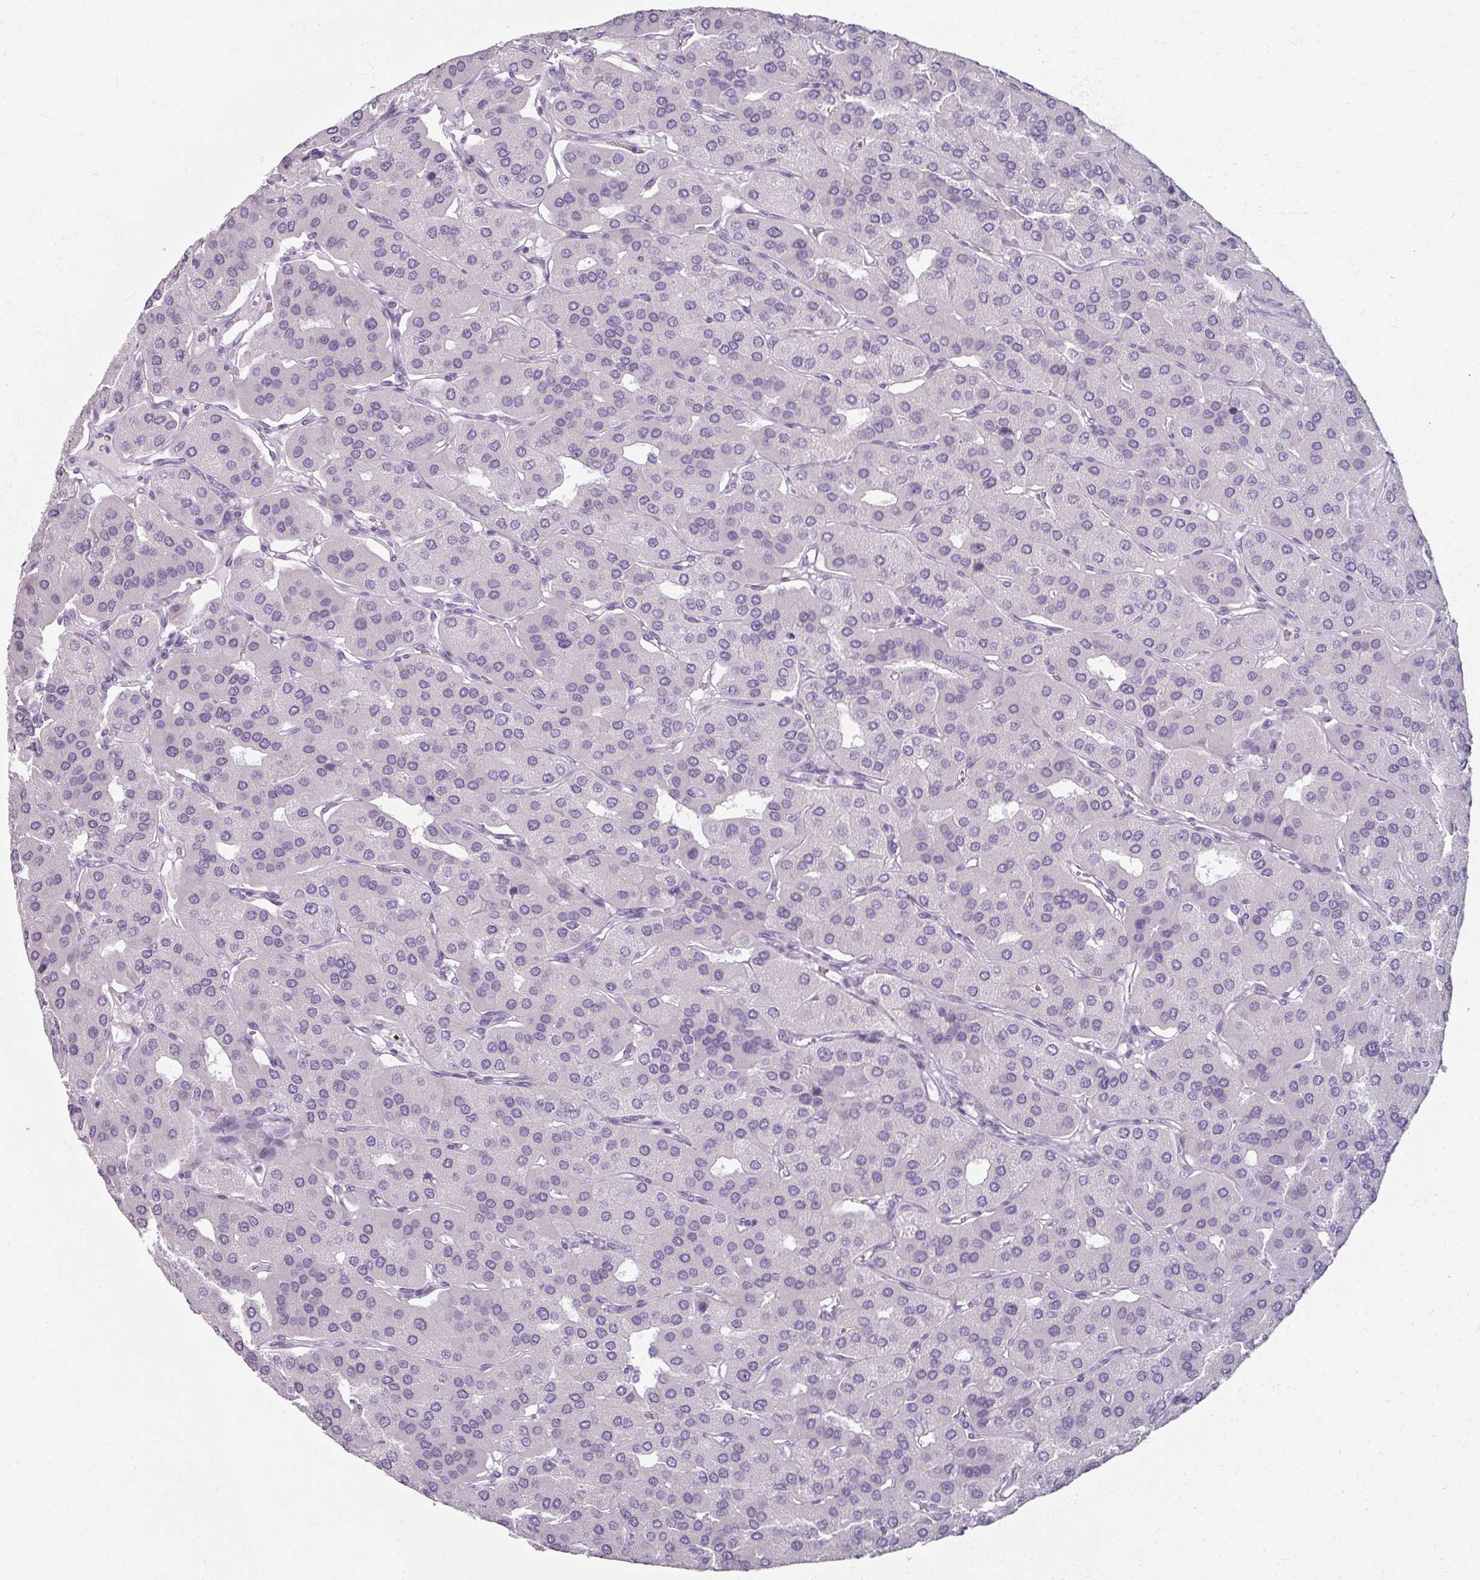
{"staining": {"intensity": "negative", "quantity": "none", "location": "none"}, "tissue": "parathyroid gland", "cell_type": "Glandular cells", "image_type": "normal", "snomed": [{"axis": "morphology", "description": "Normal tissue, NOS"}, {"axis": "morphology", "description": "Adenoma, NOS"}, {"axis": "topography", "description": "Parathyroid gland"}], "caption": "This is an immunohistochemistry (IHC) image of unremarkable human parathyroid gland. There is no staining in glandular cells.", "gene": "REG3A", "patient": {"sex": "female", "age": 86}}